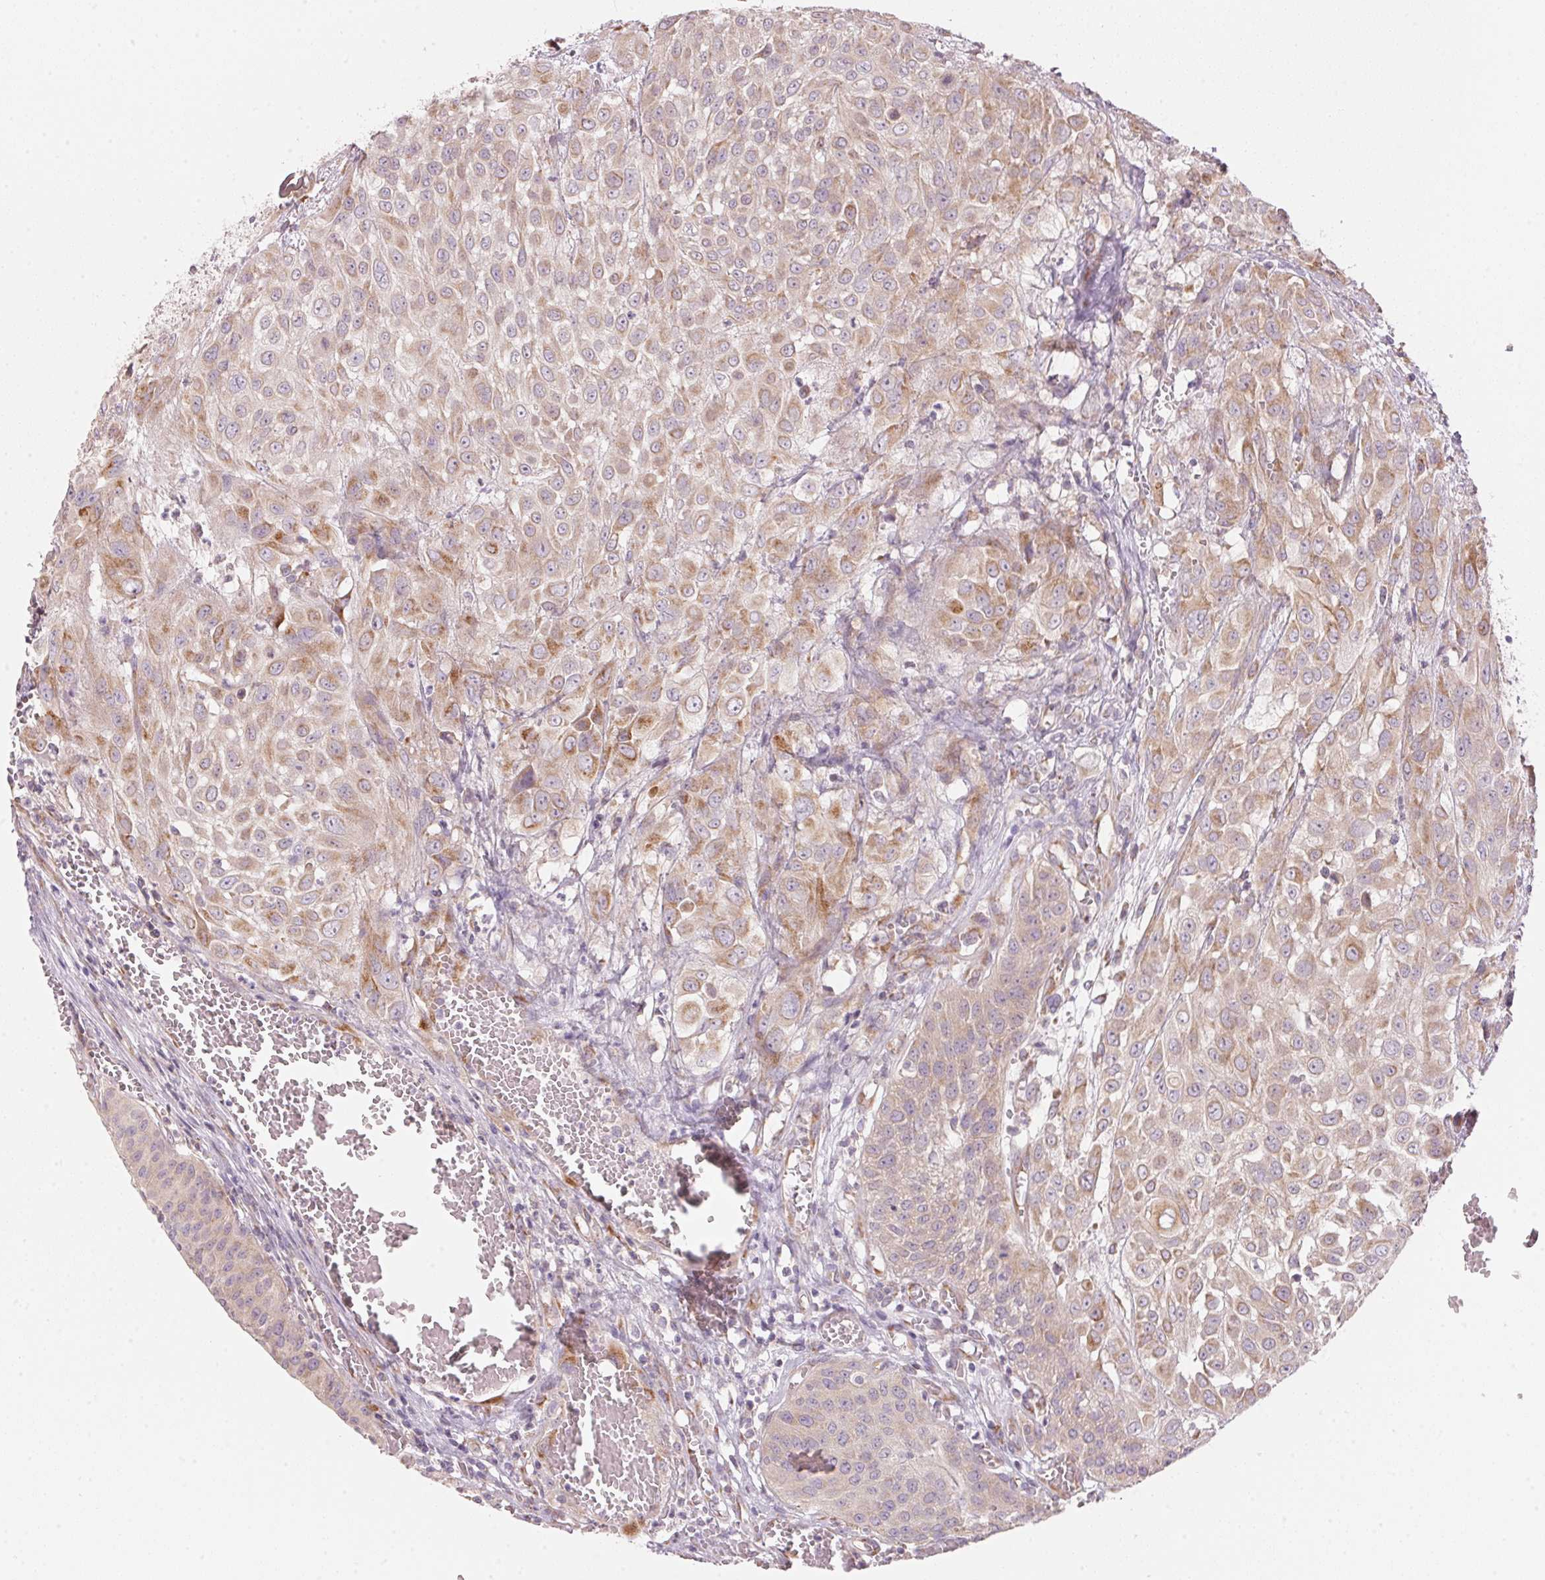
{"staining": {"intensity": "moderate", "quantity": ">75%", "location": "cytoplasmic/membranous"}, "tissue": "urothelial cancer", "cell_type": "Tumor cells", "image_type": "cancer", "snomed": [{"axis": "morphology", "description": "Urothelial carcinoma, High grade"}, {"axis": "topography", "description": "Urinary bladder"}], "caption": "Immunohistochemical staining of human urothelial carcinoma (high-grade) demonstrates moderate cytoplasmic/membranous protein positivity in approximately >75% of tumor cells.", "gene": "BLOC1S2", "patient": {"sex": "male", "age": 57}}